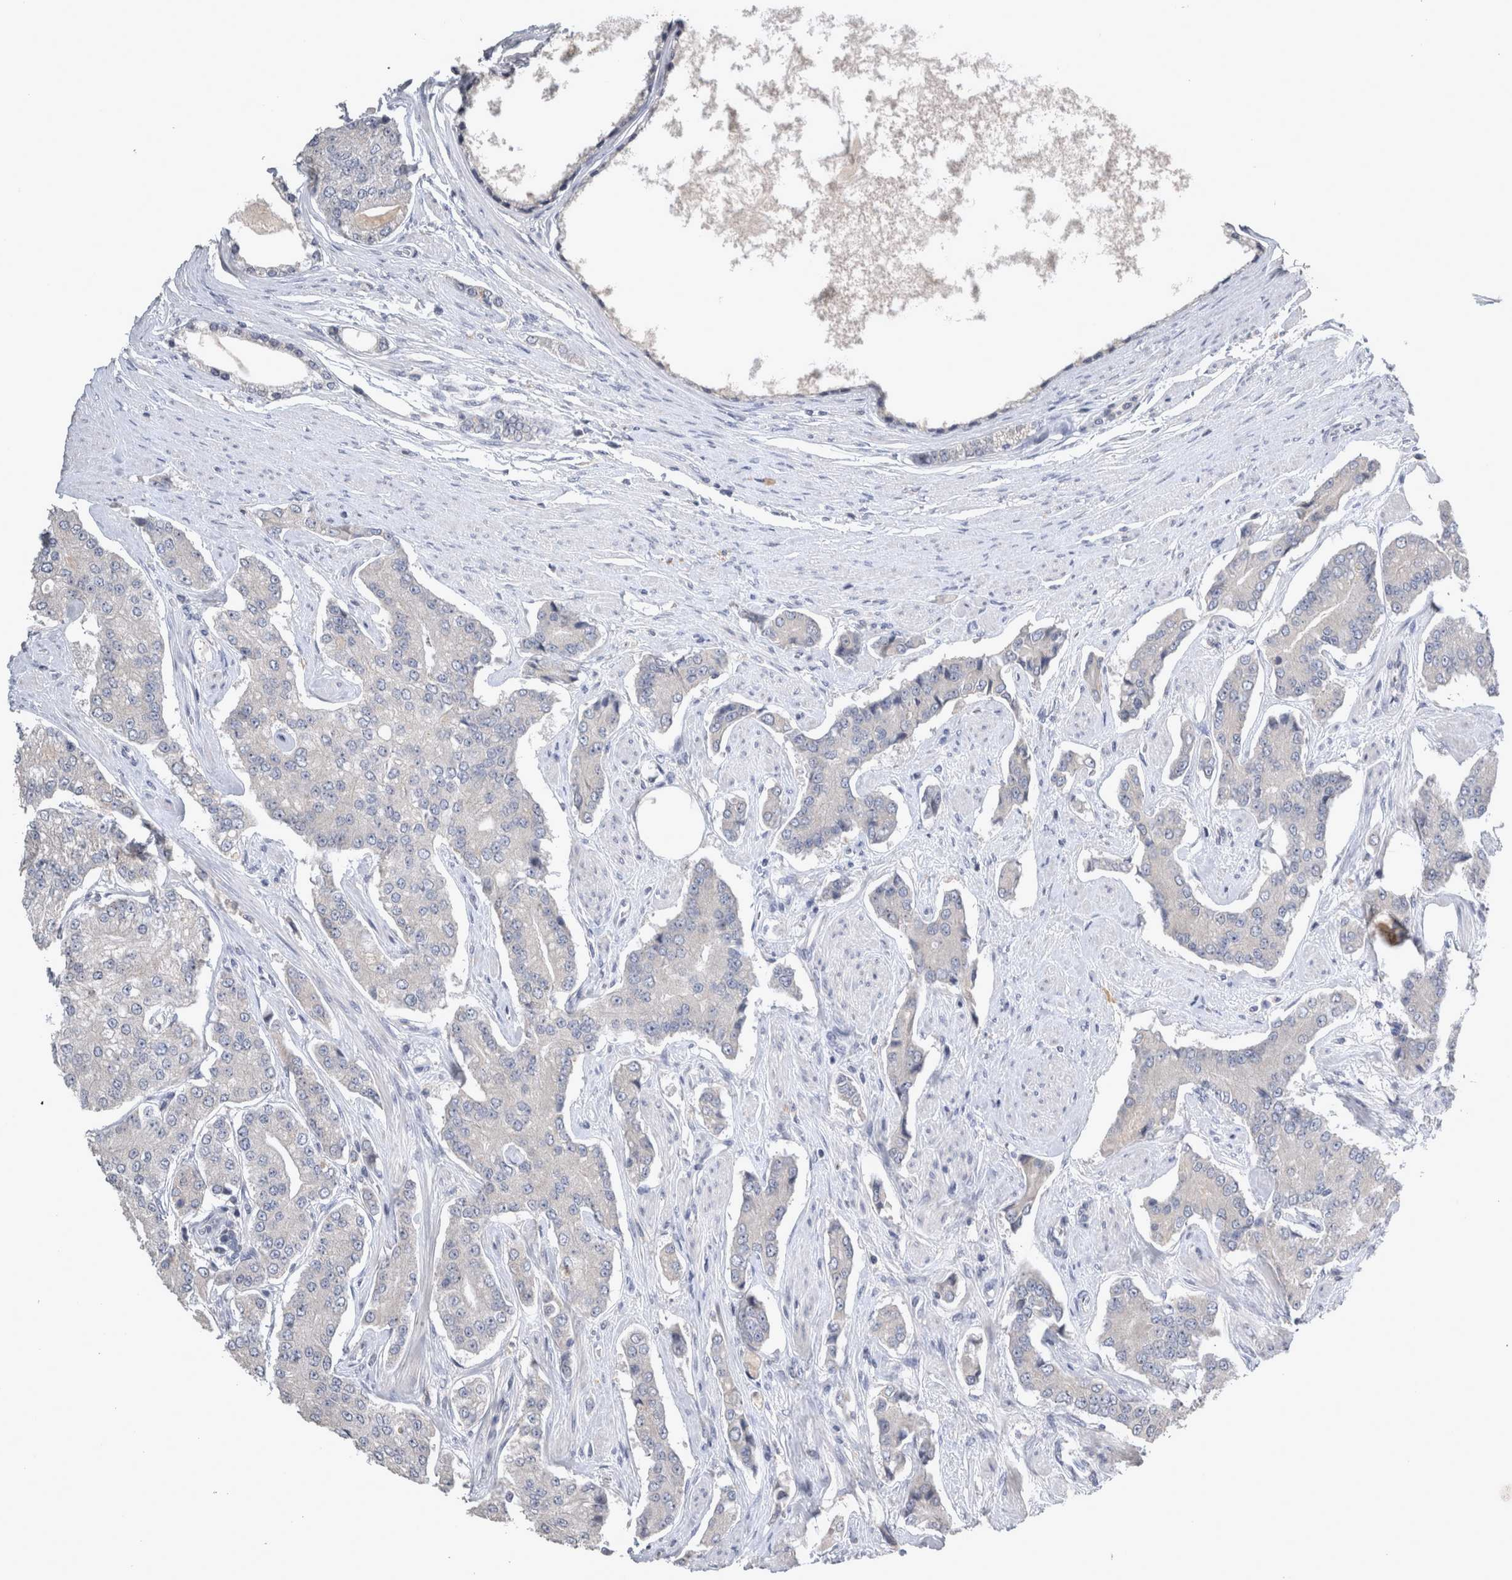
{"staining": {"intensity": "negative", "quantity": "none", "location": "none"}, "tissue": "prostate cancer", "cell_type": "Tumor cells", "image_type": "cancer", "snomed": [{"axis": "morphology", "description": "Adenocarcinoma, High grade"}, {"axis": "topography", "description": "Prostate"}], "caption": "This micrograph is of prostate adenocarcinoma (high-grade) stained with immunohistochemistry to label a protein in brown with the nuclei are counter-stained blue. There is no expression in tumor cells.", "gene": "SLC22A11", "patient": {"sex": "male", "age": 71}}